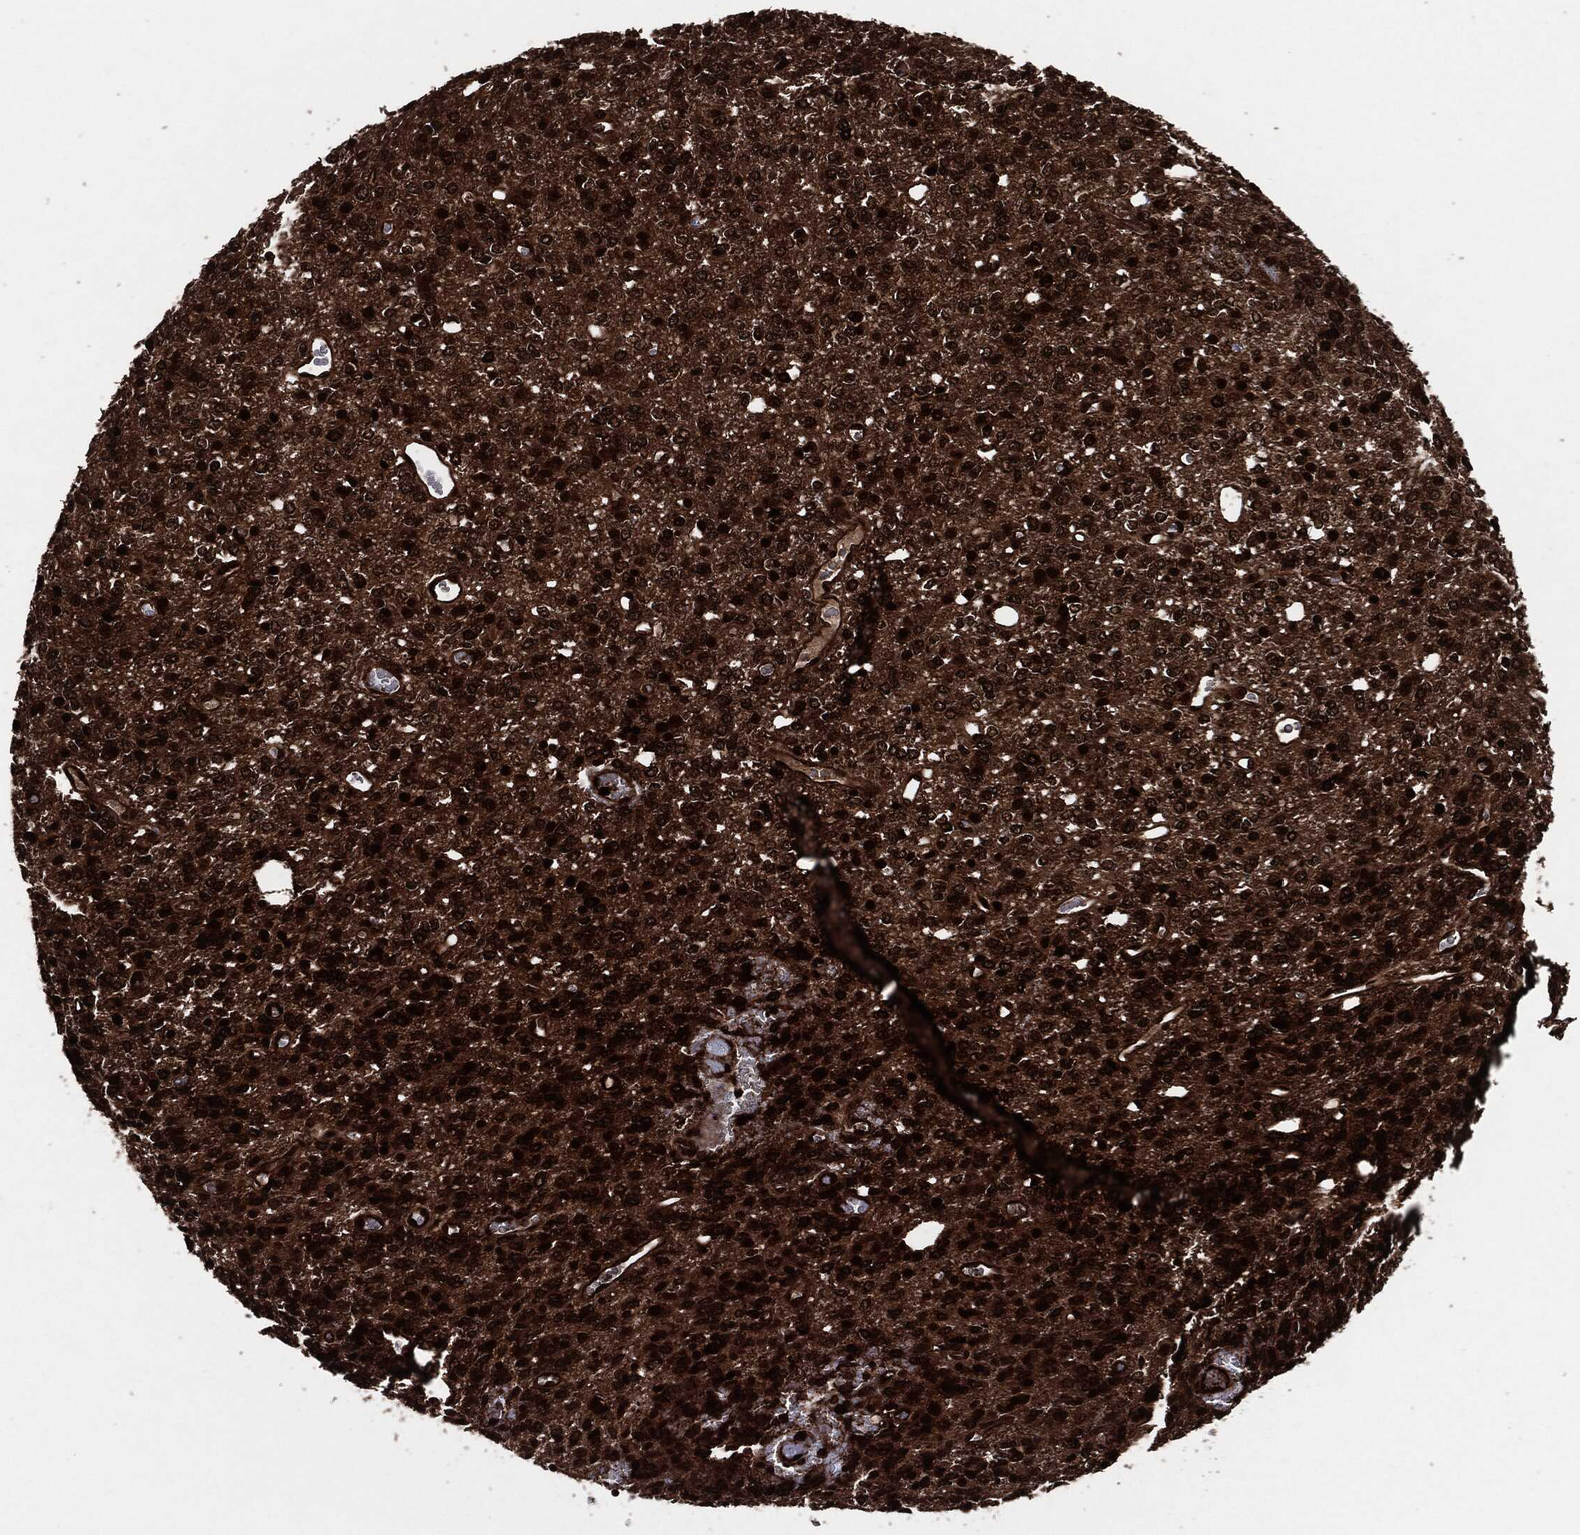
{"staining": {"intensity": "strong", "quantity": ">75%", "location": "cytoplasmic/membranous,nuclear"}, "tissue": "glioma", "cell_type": "Tumor cells", "image_type": "cancer", "snomed": [{"axis": "morphology", "description": "Glioma, malignant, Low grade"}, {"axis": "topography", "description": "Brain"}], "caption": "Protein analysis of glioma tissue demonstrates strong cytoplasmic/membranous and nuclear positivity in about >75% of tumor cells.", "gene": "YWHAB", "patient": {"sex": "female", "age": 45}}